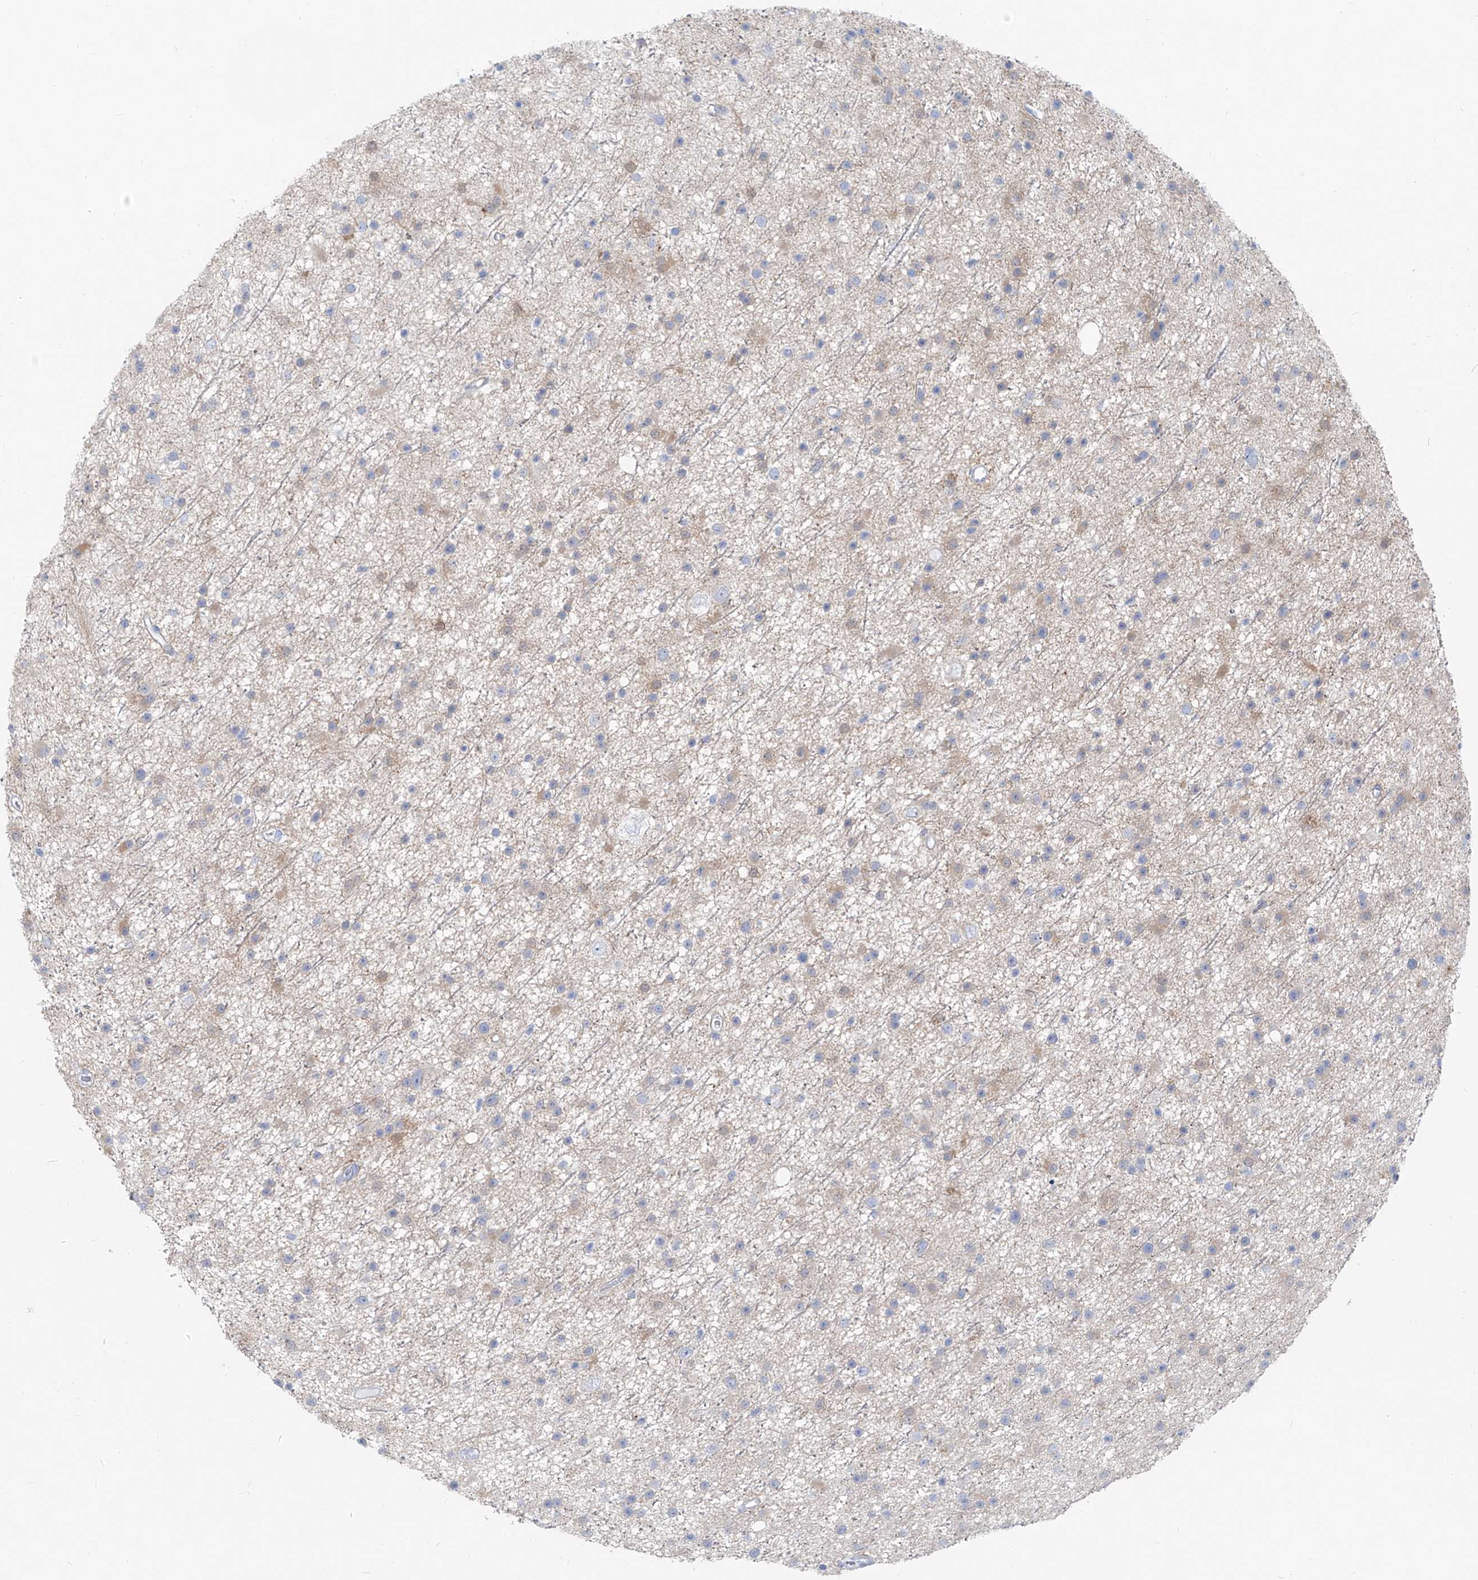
{"staining": {"intensity": "weak", "quantity": "<25%", "location": "cytoplasmic/membranous"}, "tissue": "glioma", "cell_type": "Tumor cells", "image_type": "cancer", "snomed": [{"axis": "morphology", "description": "Glioma, malignant, Low grade"}, {"axis": "topography", "description": "Cerebral cortex"}], "caption": "Tumor cells are negative for protein expression in human glioma.", "gene": "UFL1", "patient": {"sex": "female", "age": 39}}